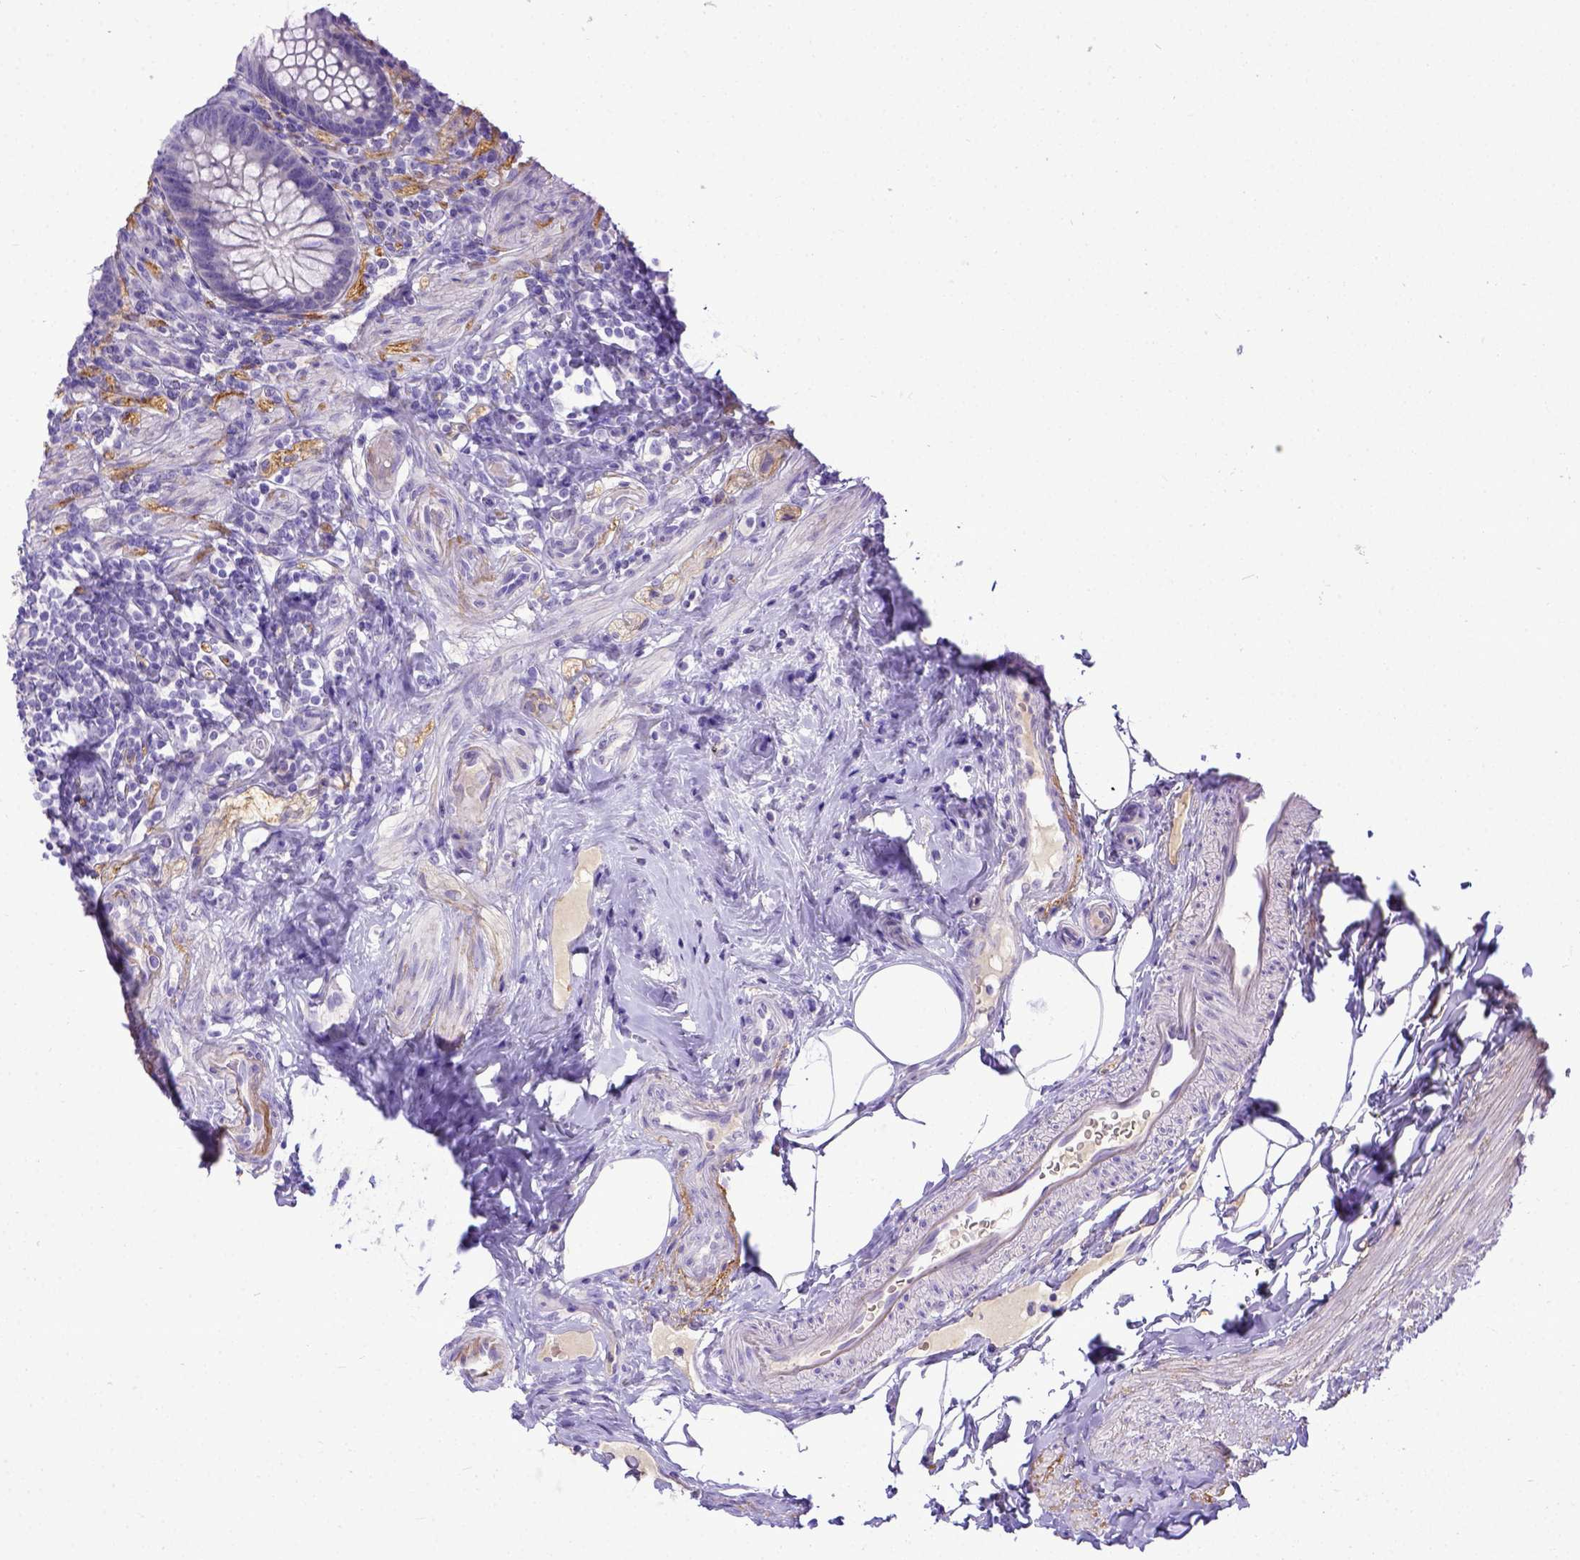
{"staining": {"intensity": "negative", "quantity": "none", "location": "none"}, "tissue": "appendix", "cell_type": "Glandular cells", "image_type": "normal", "snomed": [{"axis": "morphology", "description": "Normal tissue, NOS"}, {"axis": "topography", "description": "Appendix"}], "caption": "IHC of benign human appendix exhibits no positivity in glandular cells.", "gene": "BTN1A1", "patient": {"sex": "male", "age": 47}}